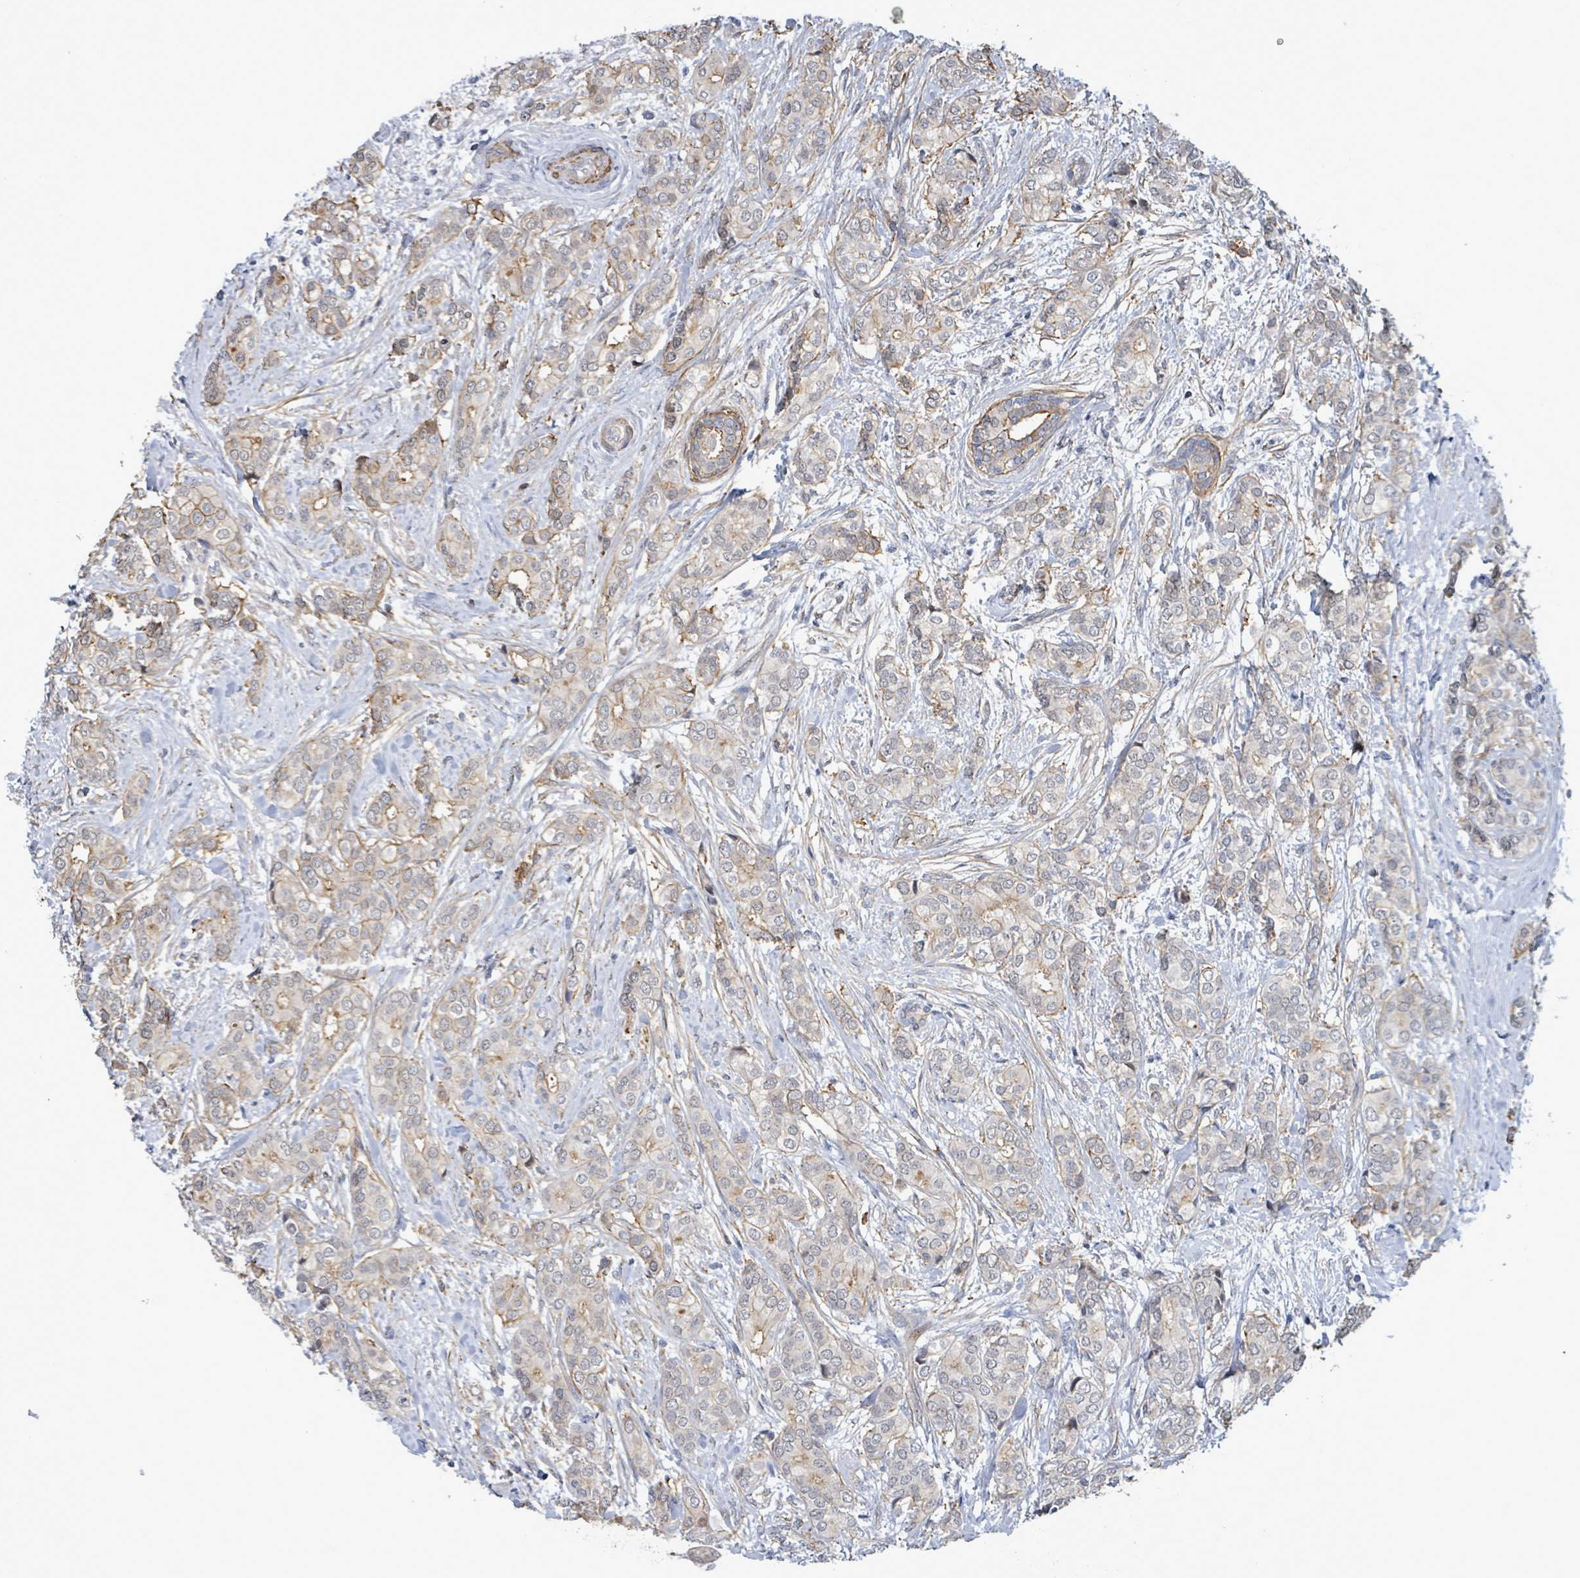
{"staining": {"intensity": "weak", "quantity": "25%-75%", "location": "cytoplasmic/membranous"}, "tissue": "breast cancer", "cell_type": "Tumor cells", "image_type": "cancer", "snomed": [{"axis": "morphology", "description": "Duct carcinoma"}, {"axis": "topography", "description": "Breast"}], "caption": "Breast cancer (invasive ductal carcinoma) stained for a protein (brown) demonstrates weak cytoplasmic/membranous positive positivity in approximately 25%-75% of tumor cells.", "gene": "DMRTC1B", "patient": {"sex": "female", "age": 73}}